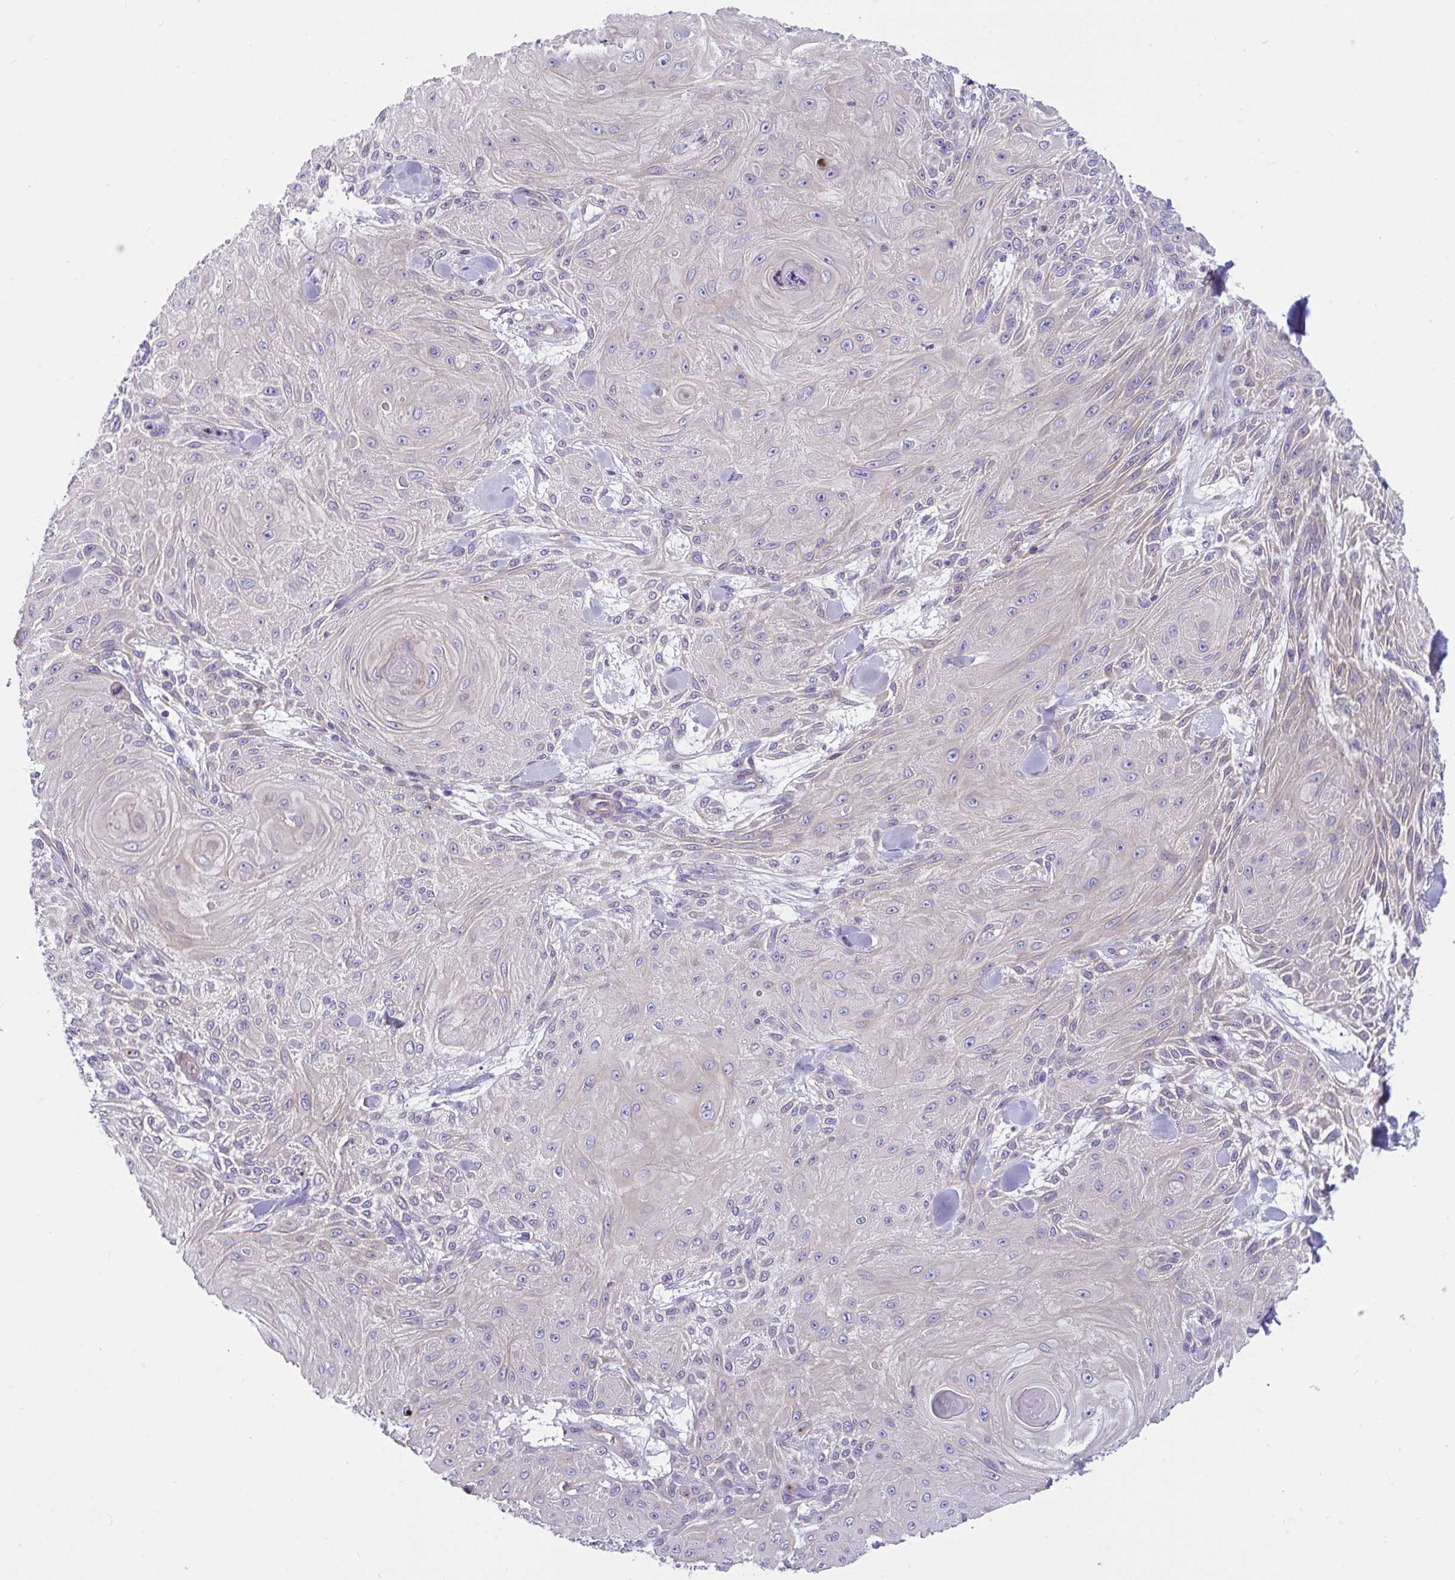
{"staining": {"intensity": "negative", "quantity": "none", "location": "none"}, "tissue": "skin cancer", "cell_type": "Tumor cells", "image_type": "cancer", "snomed": [{"axis": "morphology", "description": "Squamous cell carcinoma, NOS"}, {"axis": "topography", "description": "Skin"}], "caption": "Skin cancer was stained to show a protein in brown. There is no significant expression in tumor cells. (Brightfield microscopy of DAB IHC at high magnification).", "gene": "WBP1", "patient": {"sex": "male", "age": 88}}